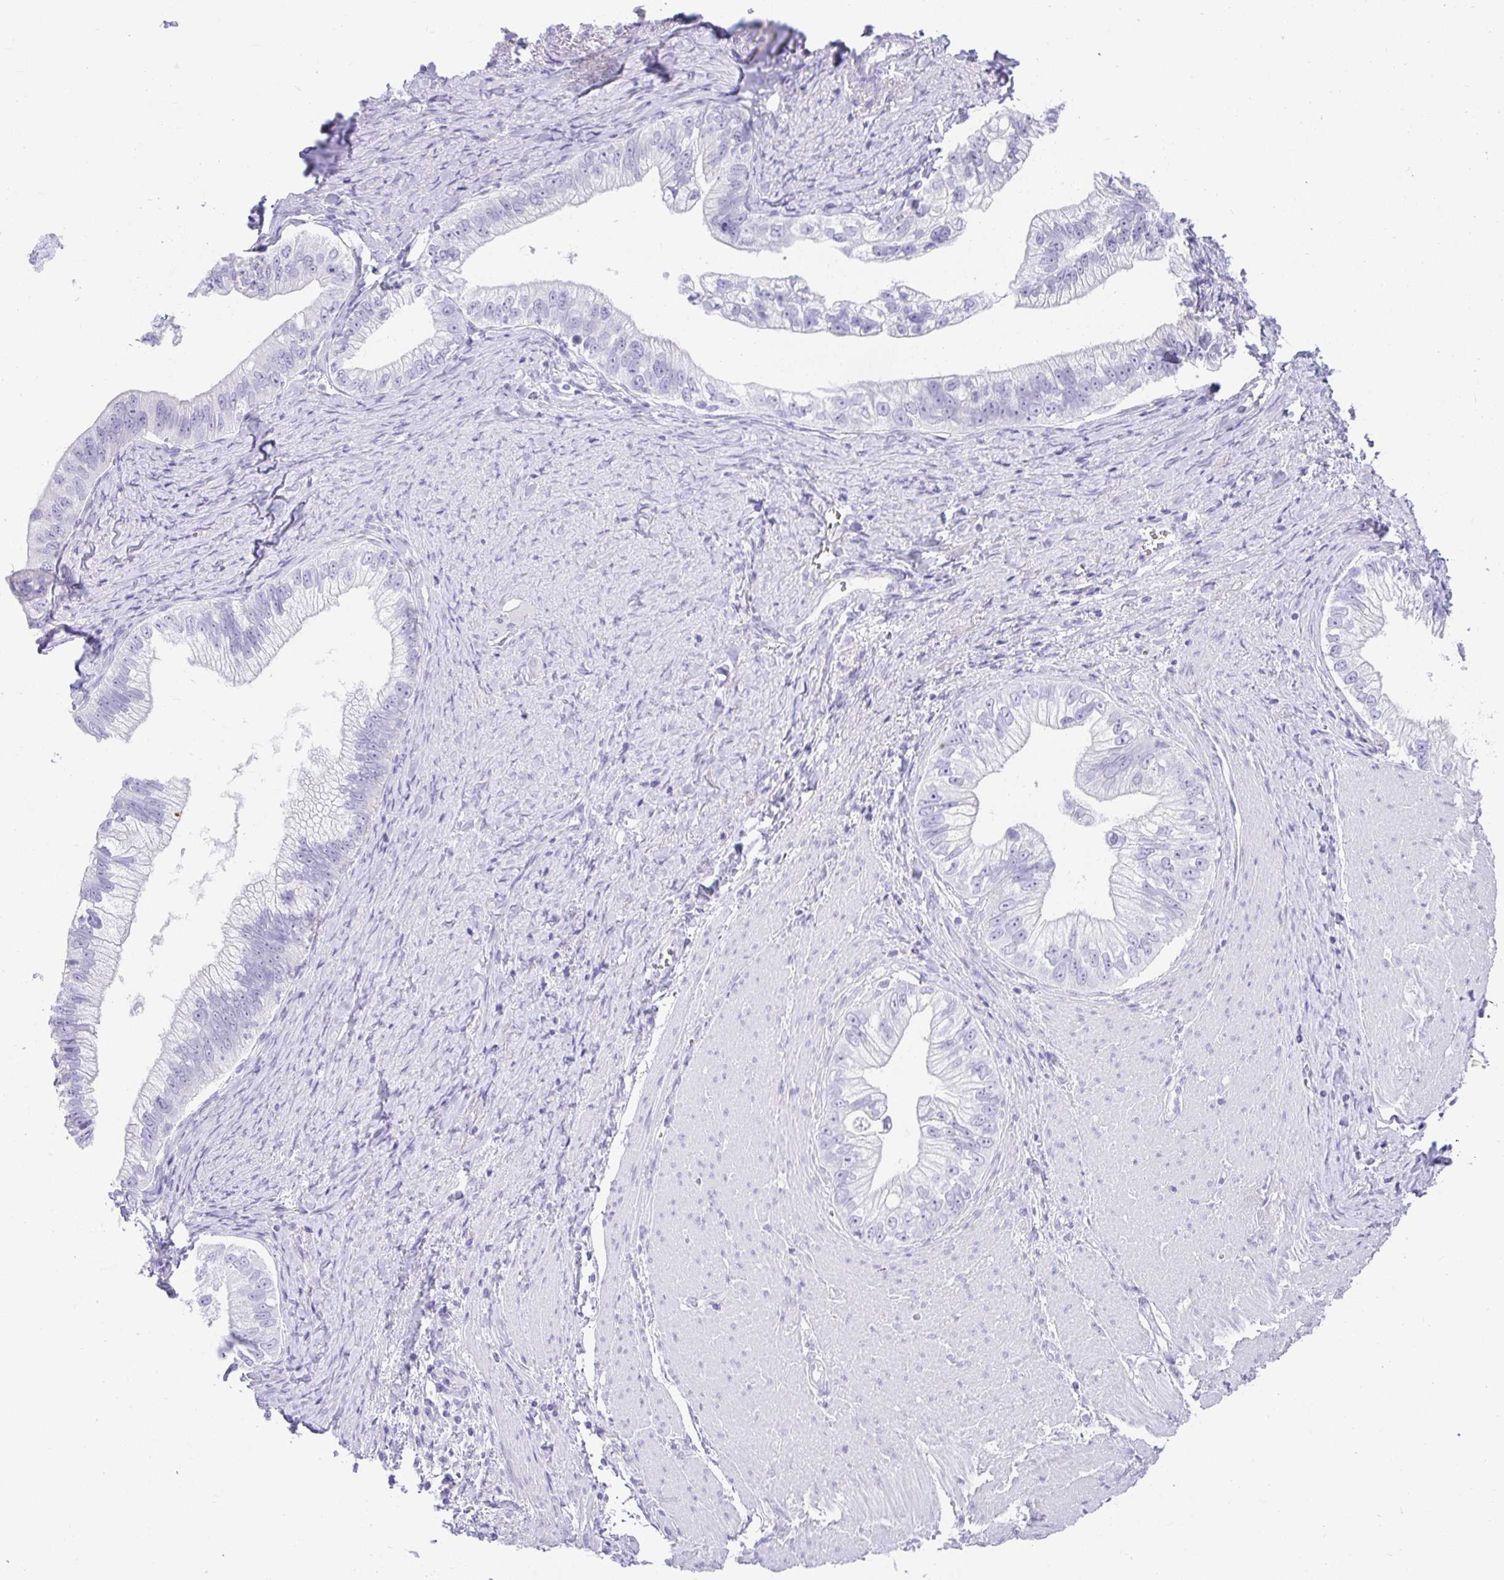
{"staining": {"intensity": "negative", "quantity": "none", "location": "none"}, "tissue": "pancreatic cancer", "cell_type": "Tumor cells", "image_type": "cancer", "snomed": [{"axis": "morphology", "description": "Adenocarcinoma, NOS"}, {"axis": "topography", "description": "Pancreas"}], "caption": "The image displays no significant positivity in tumor cells of pancreatic cancer (adenocarcinoma).", "gene": "CHAT", "patient": {"sex": "male", "age": 70}}